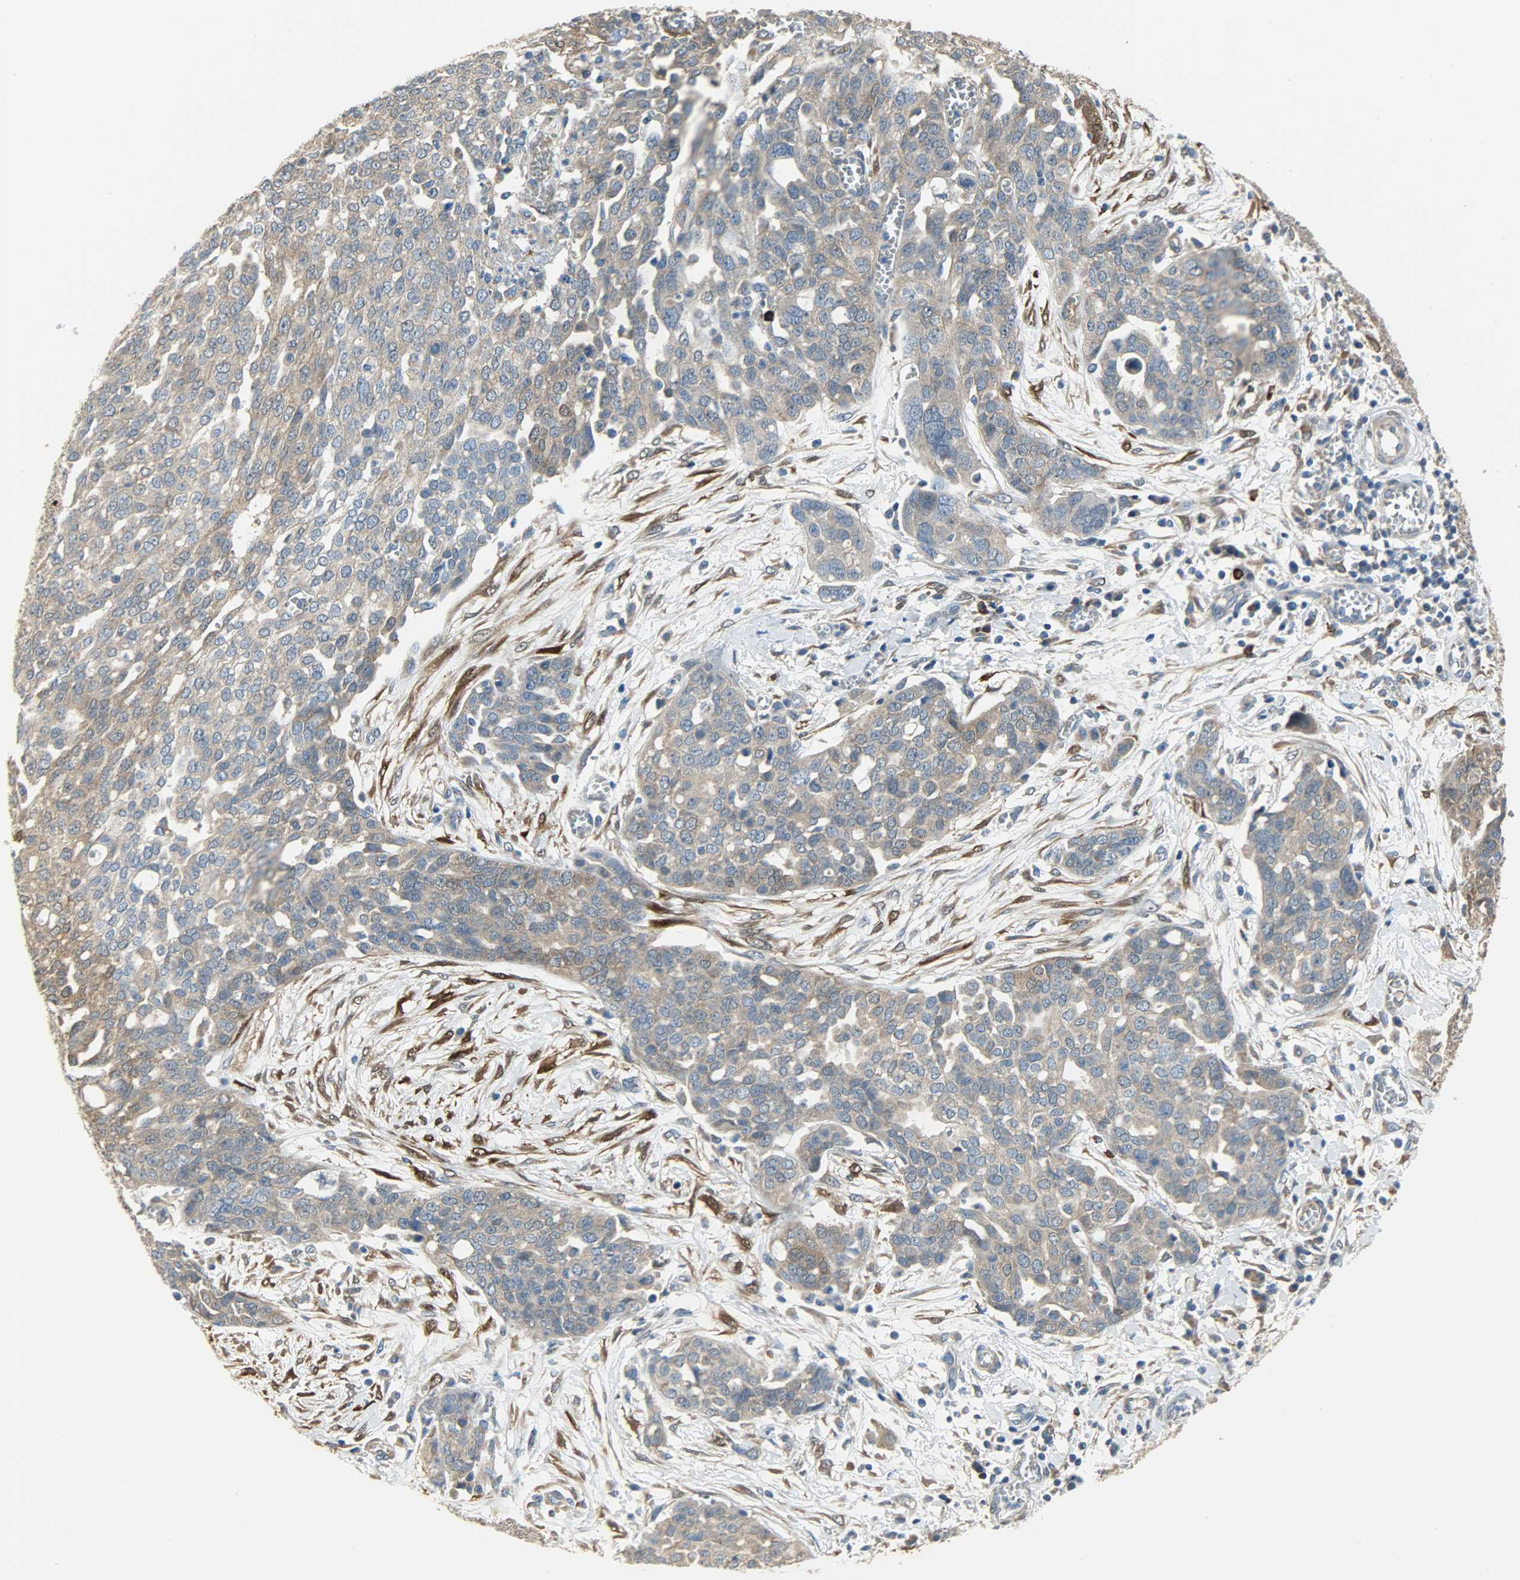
{"staining": {"intensity": "moderate", "quantity": ">75%", "location": "cytoplasmic/membranous"}, "tissue": "ovarian cancer", "cell_type": "Tumor cells", "image_type": "cancer", "snomed": [{"axis": "morphology", "description": "Cystadenocarcinoma, serous, NOS"}, {"axis": "topography", "description": "Soft tissue"}, {"axis": "topography", "description": "Ovary"}], "caption": "Serous cystadenocarcinoma (ovarian) stained with a protein marker shows moderate staining in tumor cells.", "gene": "C1orf198", "patient": {"sex": "female", "age": 57}}